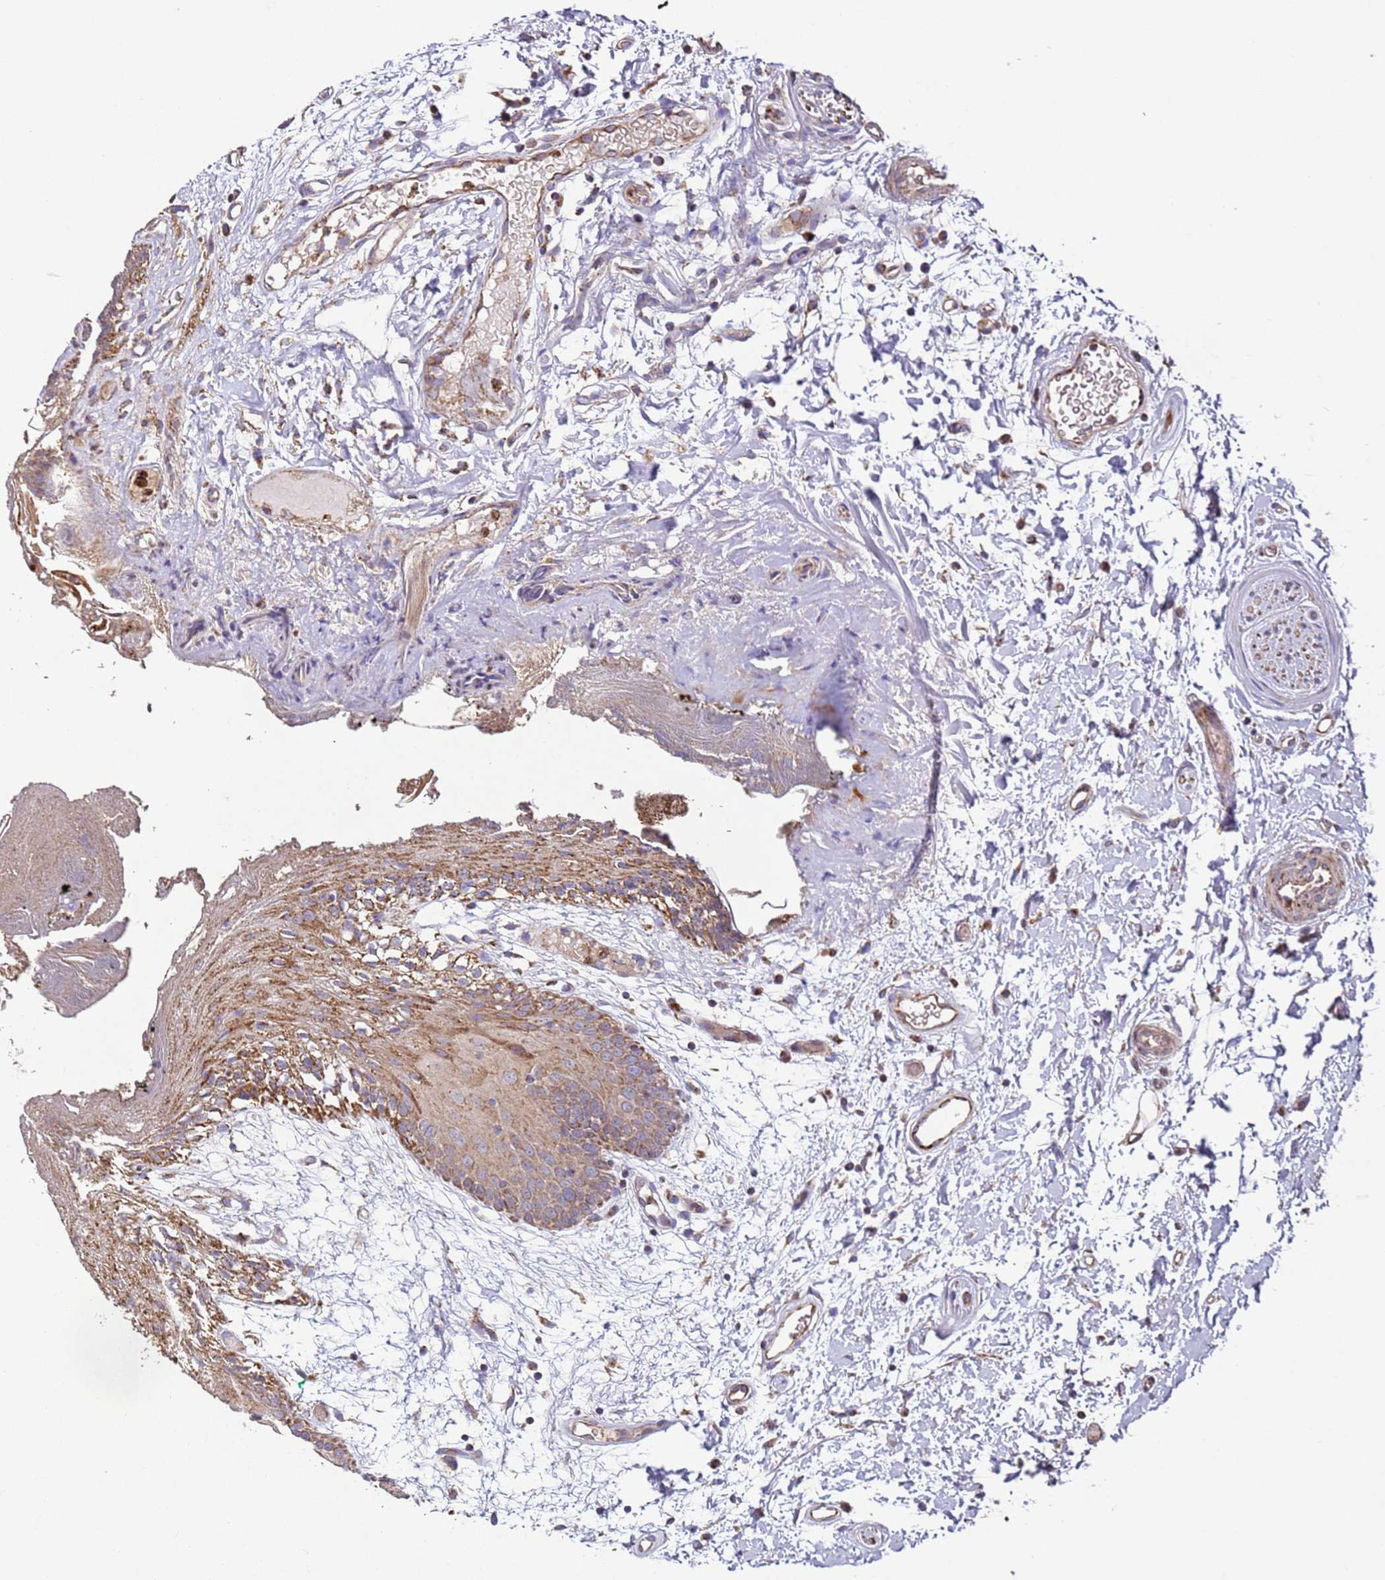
{"staining": {"intensity": "moderate", "quantity": ">75%", "location": "cytoplasmic/membranous"}, "tissue": "oral mucosa", "cell_type": "Squamous epithelial cells", "image_type": "normal", "snomed": [{"axis": "morphology", "description": "Normal tissue, NOS"}, {"axis": "topography", "description": "Skeletal muscle"}, {"axis": "topography", "description": "Oral tissue"}, {"axis": "topography", "description": "Salivary gland"}, {"axis": "topography", "description": "Peripheral nerve tissue"}], "caption": "Moderate cytoplasmic/membranous expression for a protein is present in approximately >75% of squamous epithelial cells of benign oral mucosa using immunohistochemistry (IHC).", "gene": "FBXO33", "patient": {"sex": "male", "age": 54}}